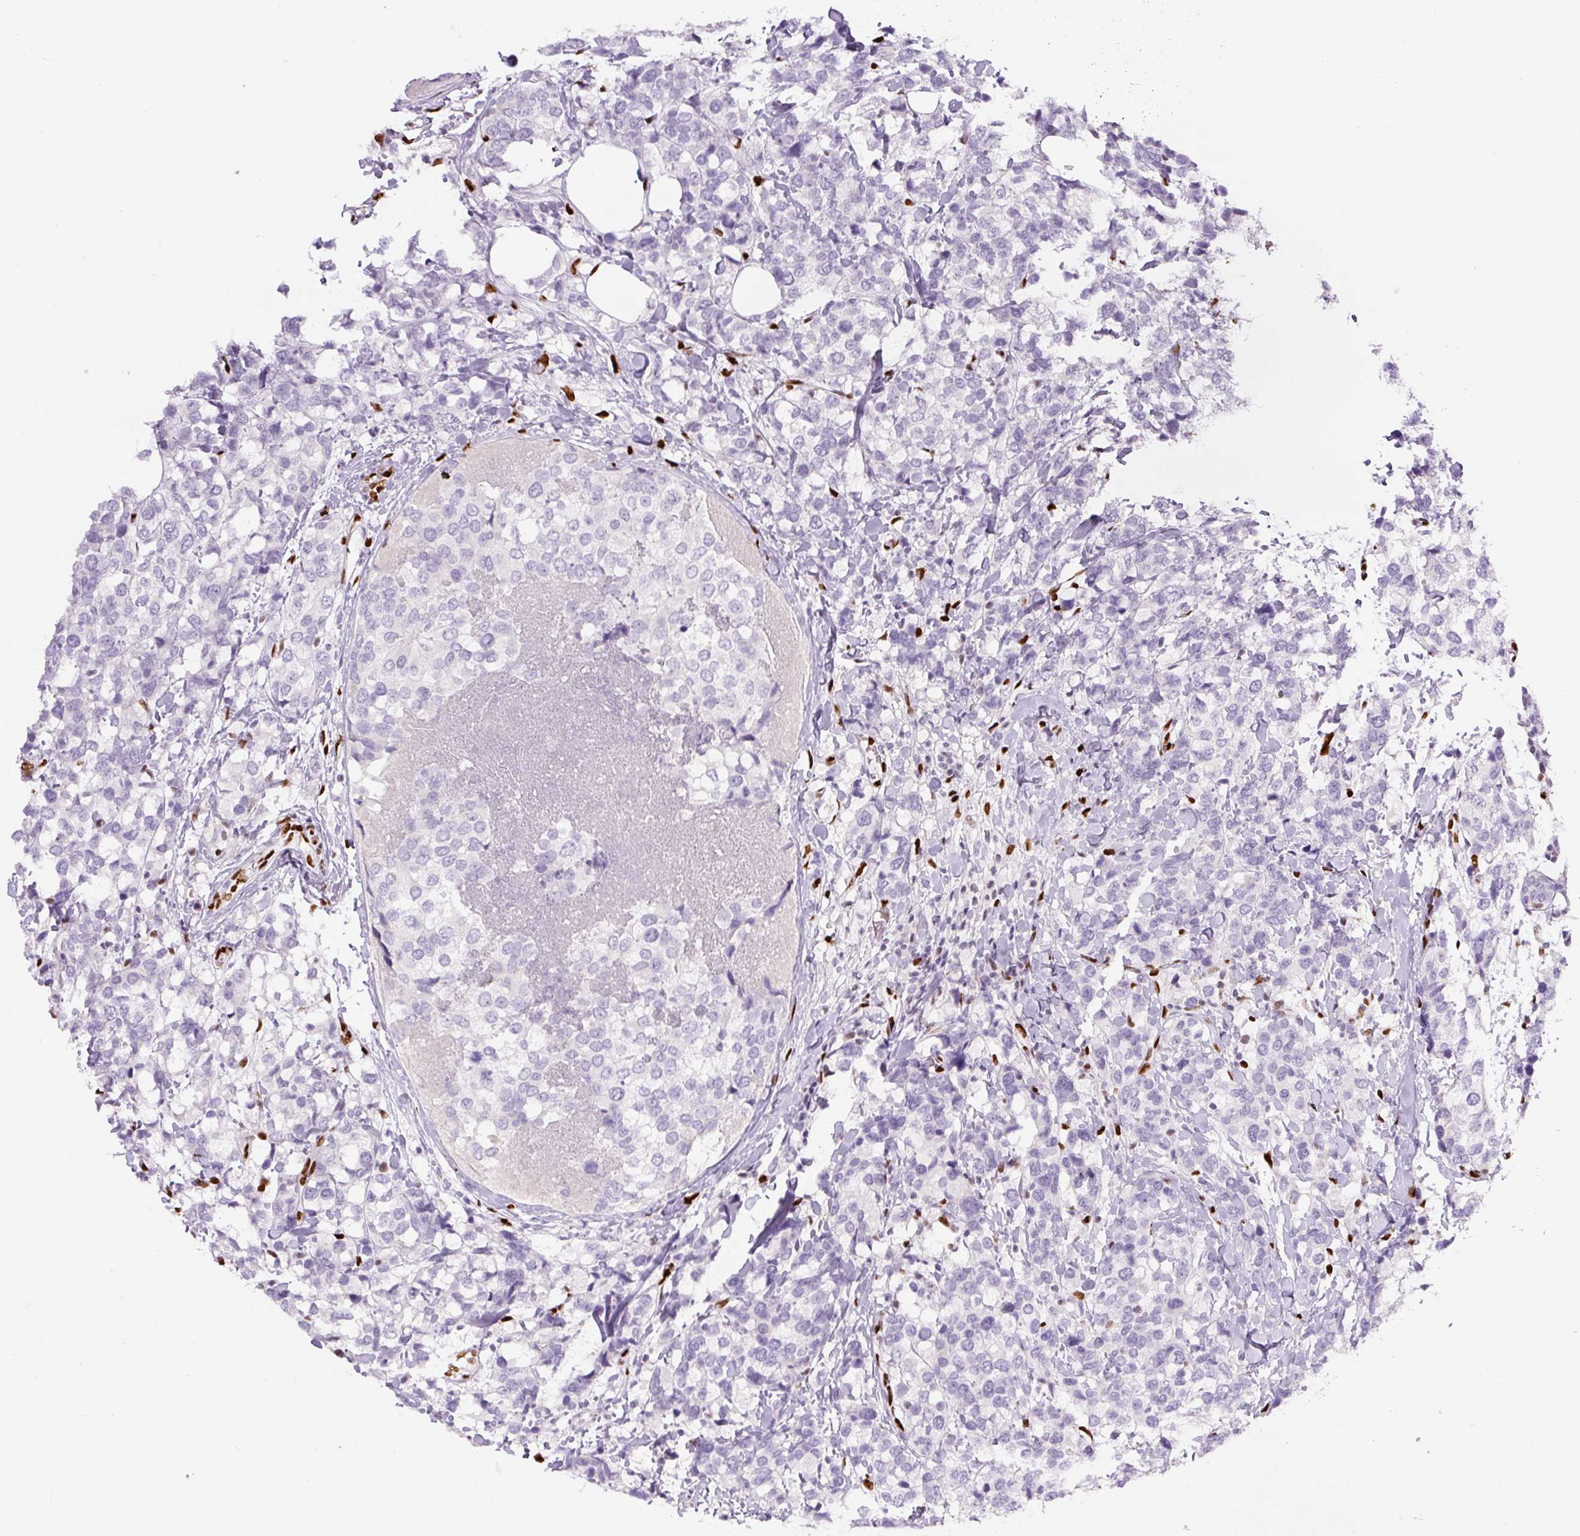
{"staining": {"intensity": "negative", "quantity": "none", "location": "none"}, "tissue": "breast cancer", "cell_type": "Tumor cells", "image_type": "cancer", "snomed": [{"axis": "morphology", "description": "Lobular carcinoma"}, {"axis": "topography", "description": "Breast"}], "caption": "A histopathology image of breast cancer stained for a protein shows no brown staining in tumor cells. Nuclei are stained in blue.", "gene": "ZEB1", "patient": {"sex": "female", "age": 59}}